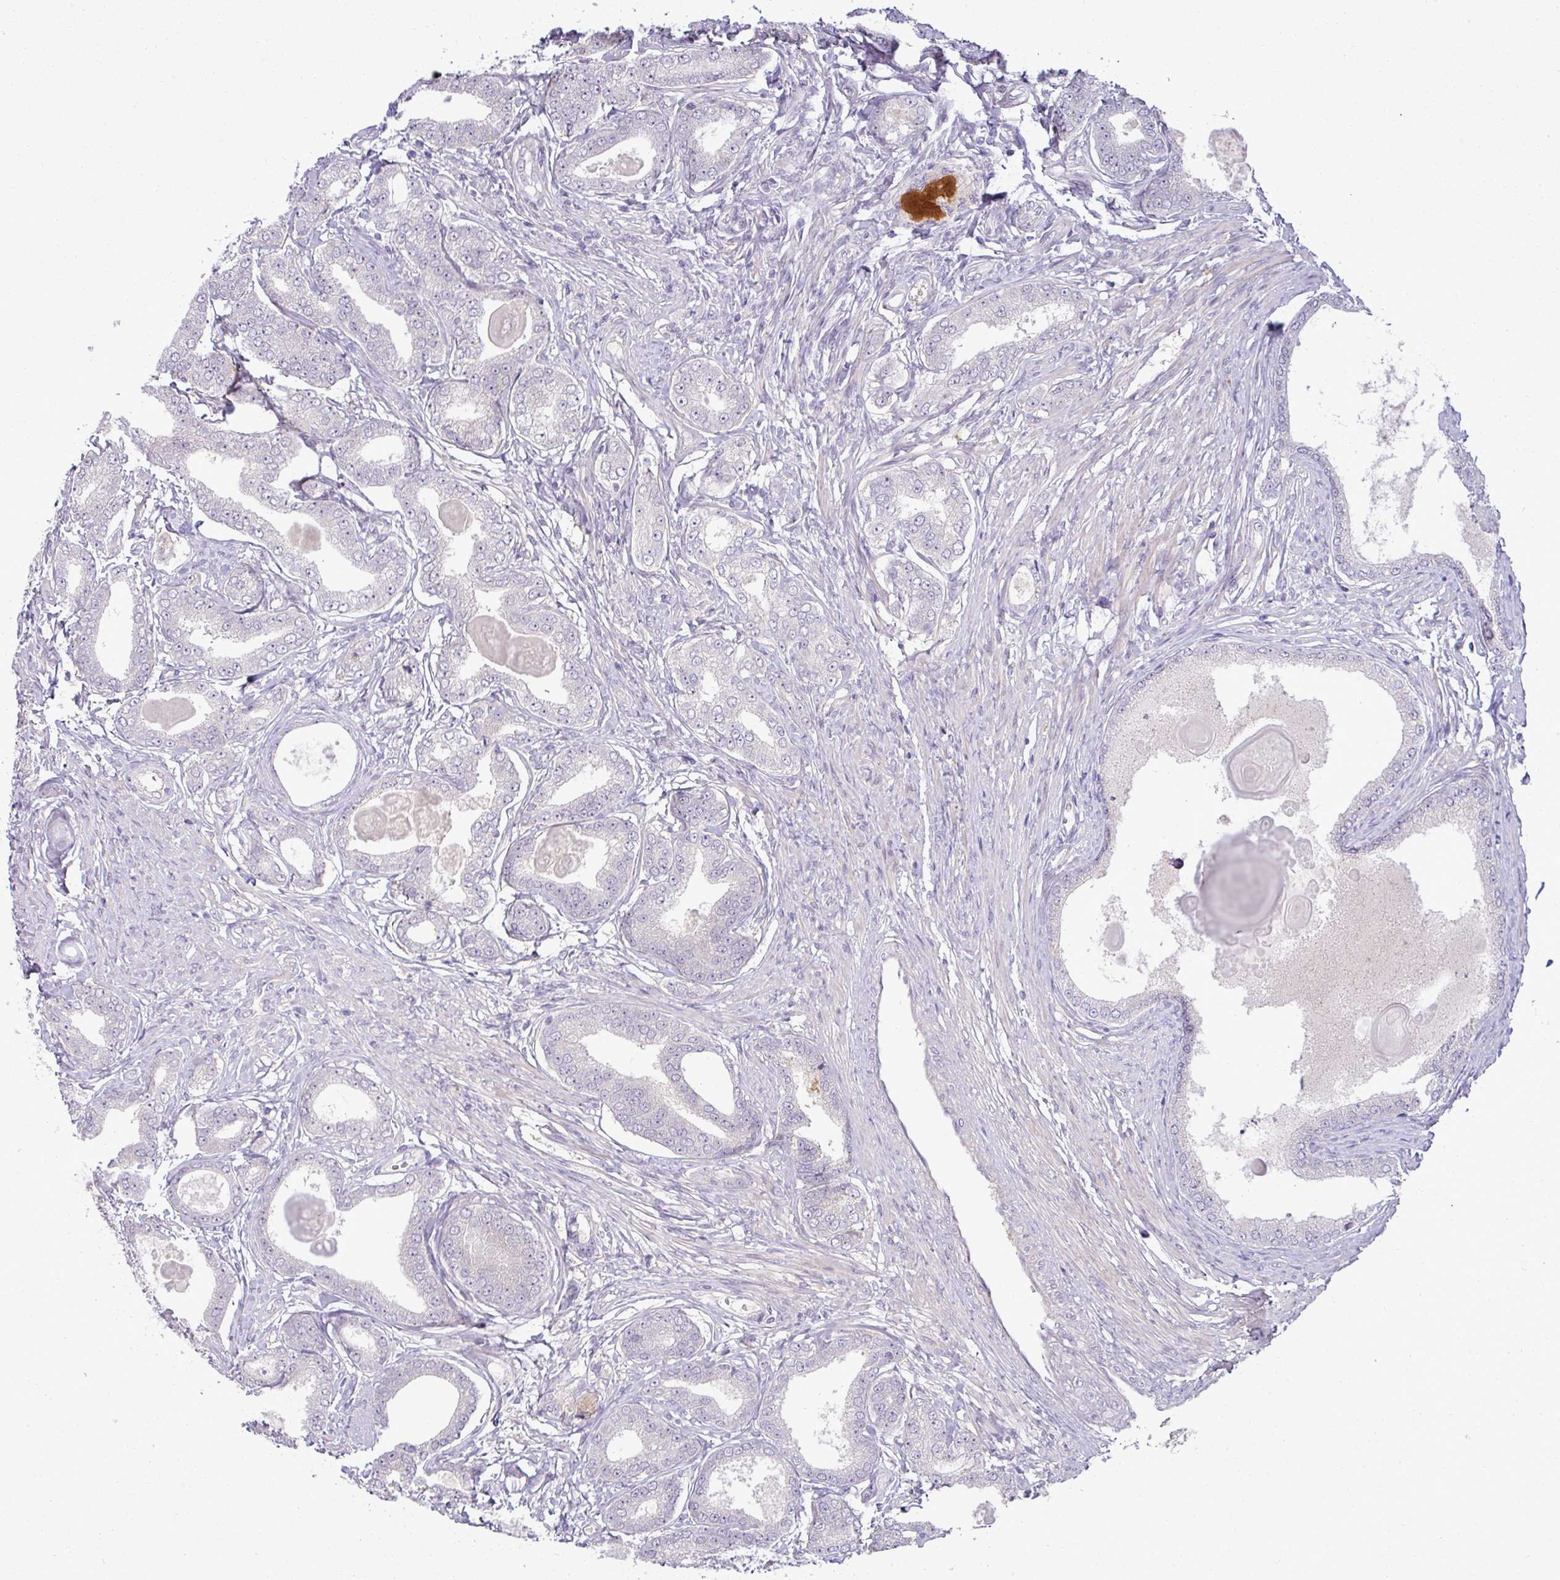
{"staining": {"intensity": "negative", "quantity": "none", "location": "none"}, "tissue": "prostate cancer", "cell_type": "Tumor cells", "image_type": "cancer", "snomed": [{"axis": "morphology", "description": "Adenocarcinoma, High grade"}, {"axis": "topography", "description": "Prostate"}], "caption": "Immunohistochemical staining of adenocarcinoma (high-grade) (prostate) shows no significant positivity in tumor cells.", "gene": "APOM", "patient": {"sex": "male", "age": 69}}